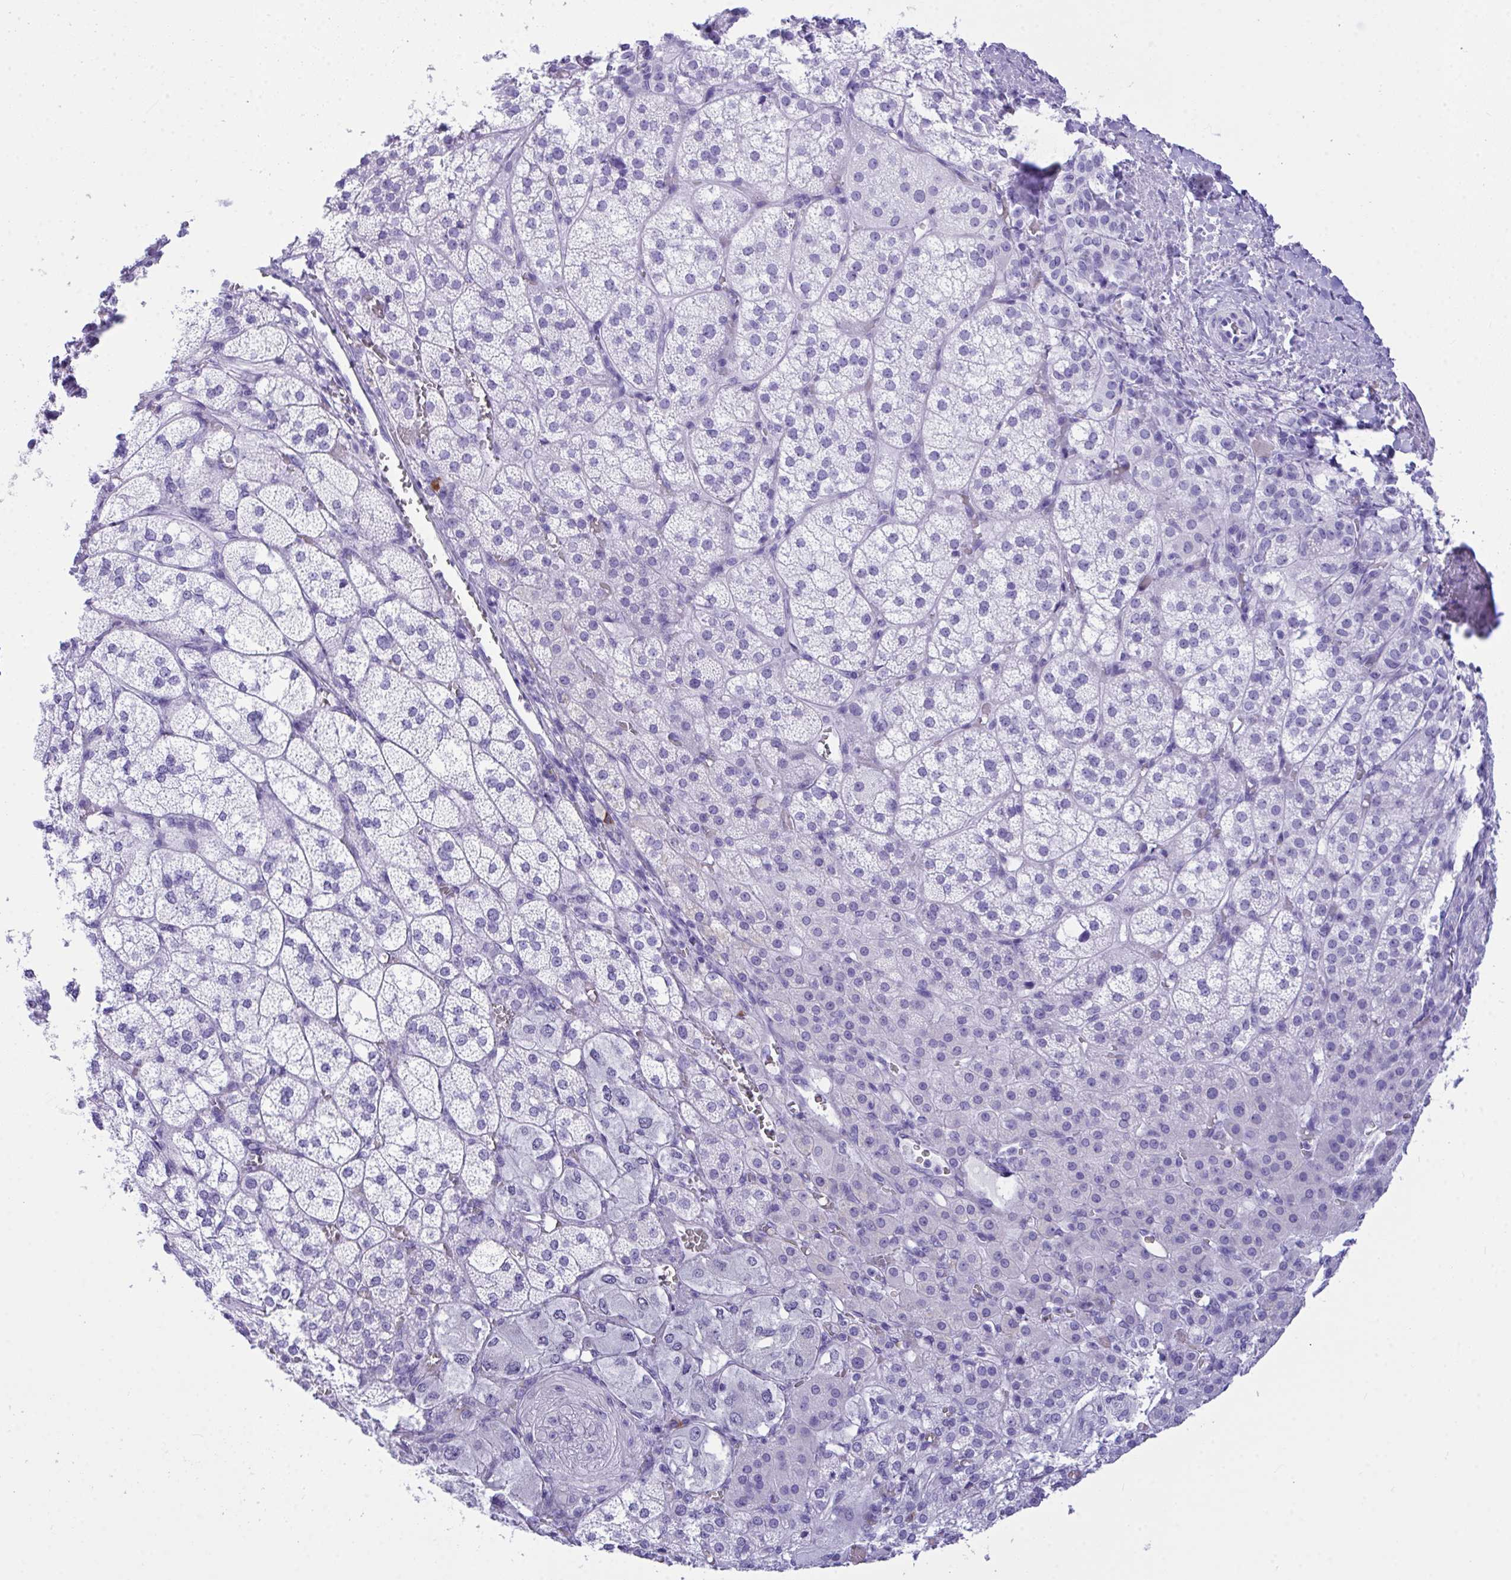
{"staining": {"intensity": "negative", "quantity": "none", "location": "none"}, "tissue": "adrenal gland", "cell_type": "Glandular cells", "image_type": "normal", "snomed": [{"axis": "morphology", "description": "Normal tissue, NOS"}, {"axis": "topography", "description": "Adrenal gland"}], "caption": "There is no significant staining in glandular cells of adrenal gland. Brightfield microscopy of IHC stained with DAB (3,3'-diaminobenzidine) (brown) and hematoxylin (blue), captured at high magnification.", "gene": "BEST4", "patient": {"sex": "female", "age": 60}}